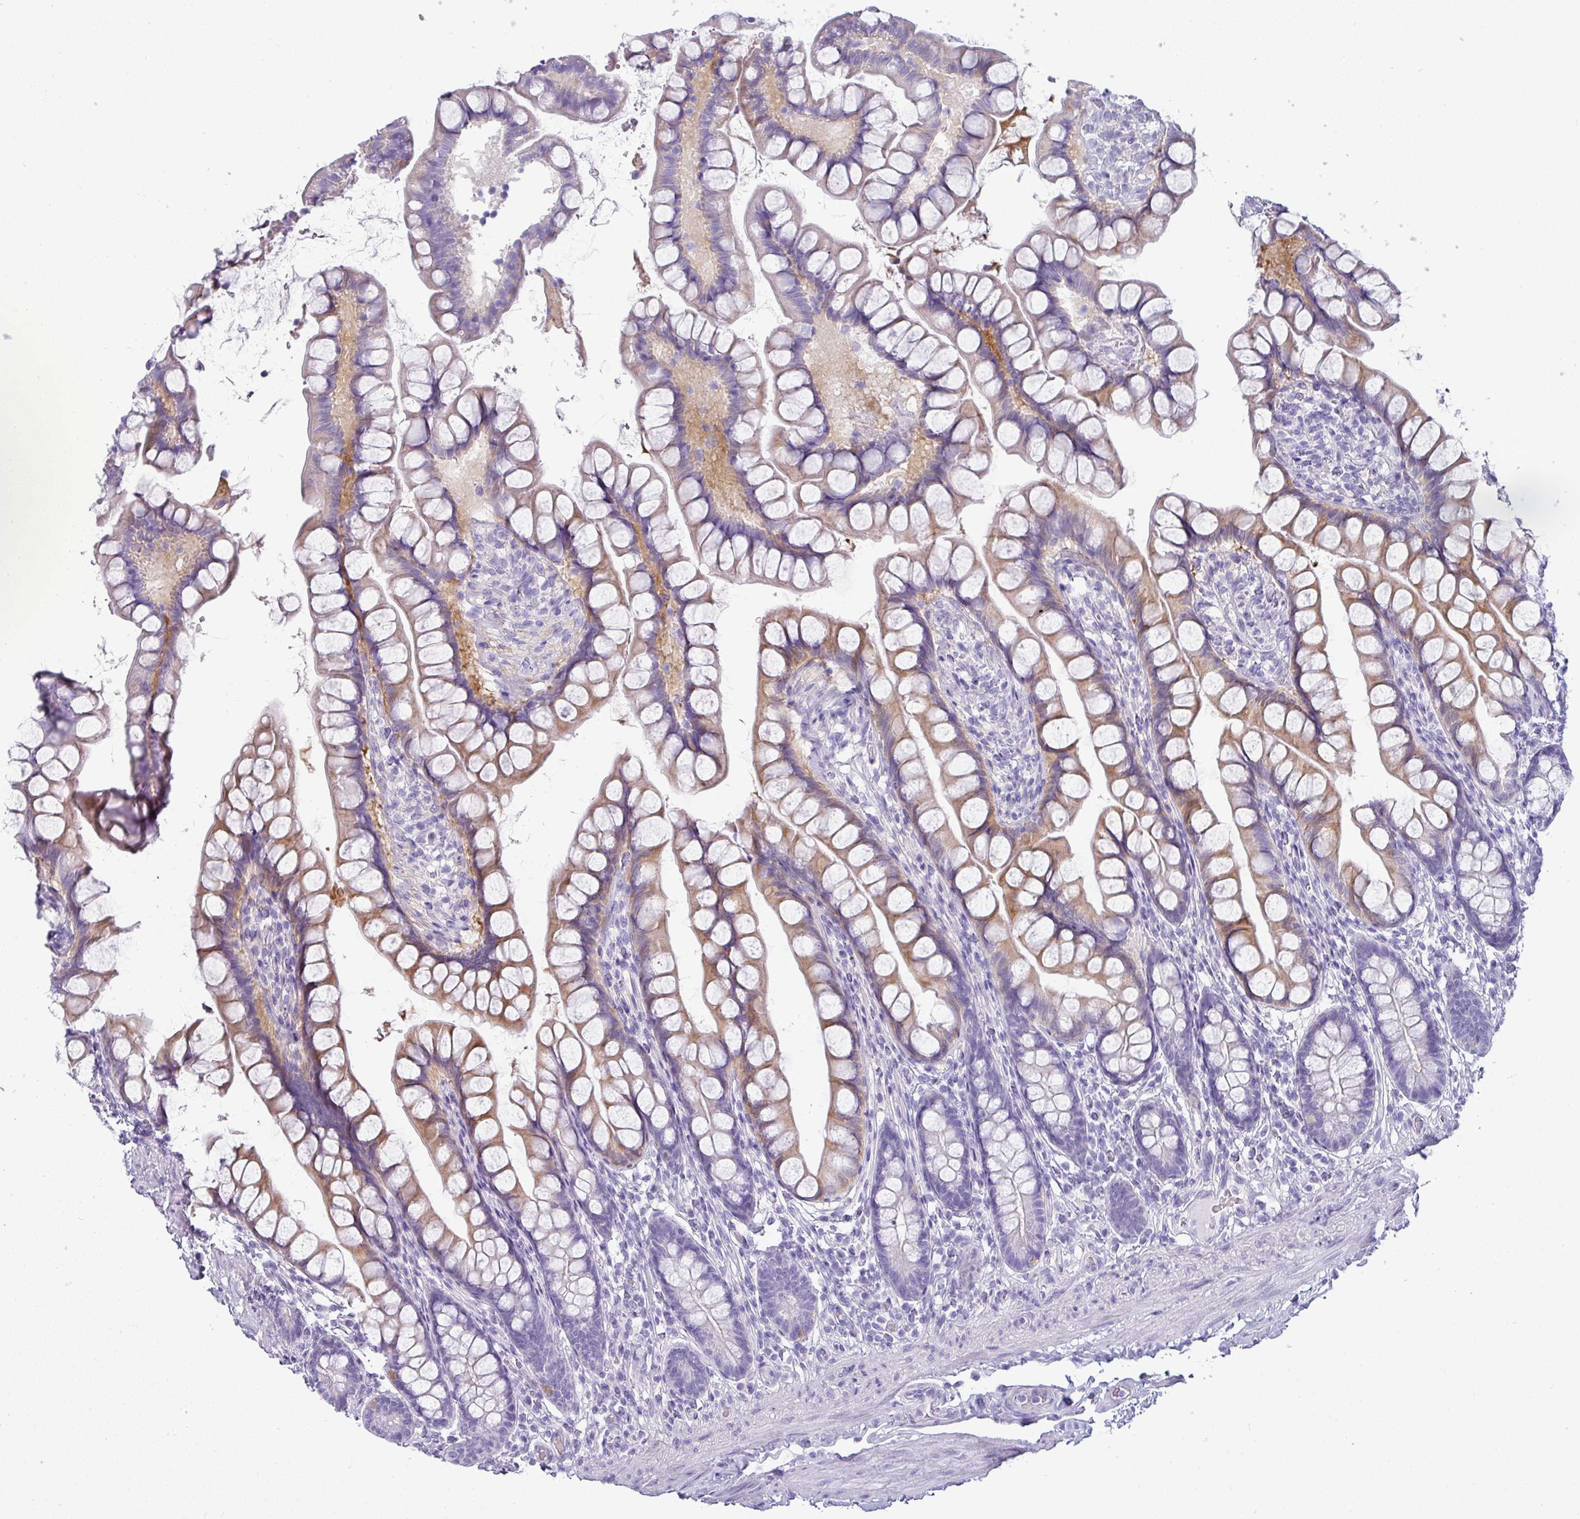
{"staining": {"intensity": "weak", "quantity": "25%-75%", "location": "cytoplasmic/membranous"}, "tissue": "small intestine", "cell_type": "Glandular cells", "image_type": "normal", "snomed": [{"axis": "morphology", "description": "Normal tissue, NOS"}, {"axis": "topography", "description": "Small intestine"}], "caption": "Glandular cells exhibit weak cytoplasmic/membranous expression in approximately 25%-75% of cells in normal small intestine.", "gene": "VCX2", "patient": {"sex": "male", "age": 70}}